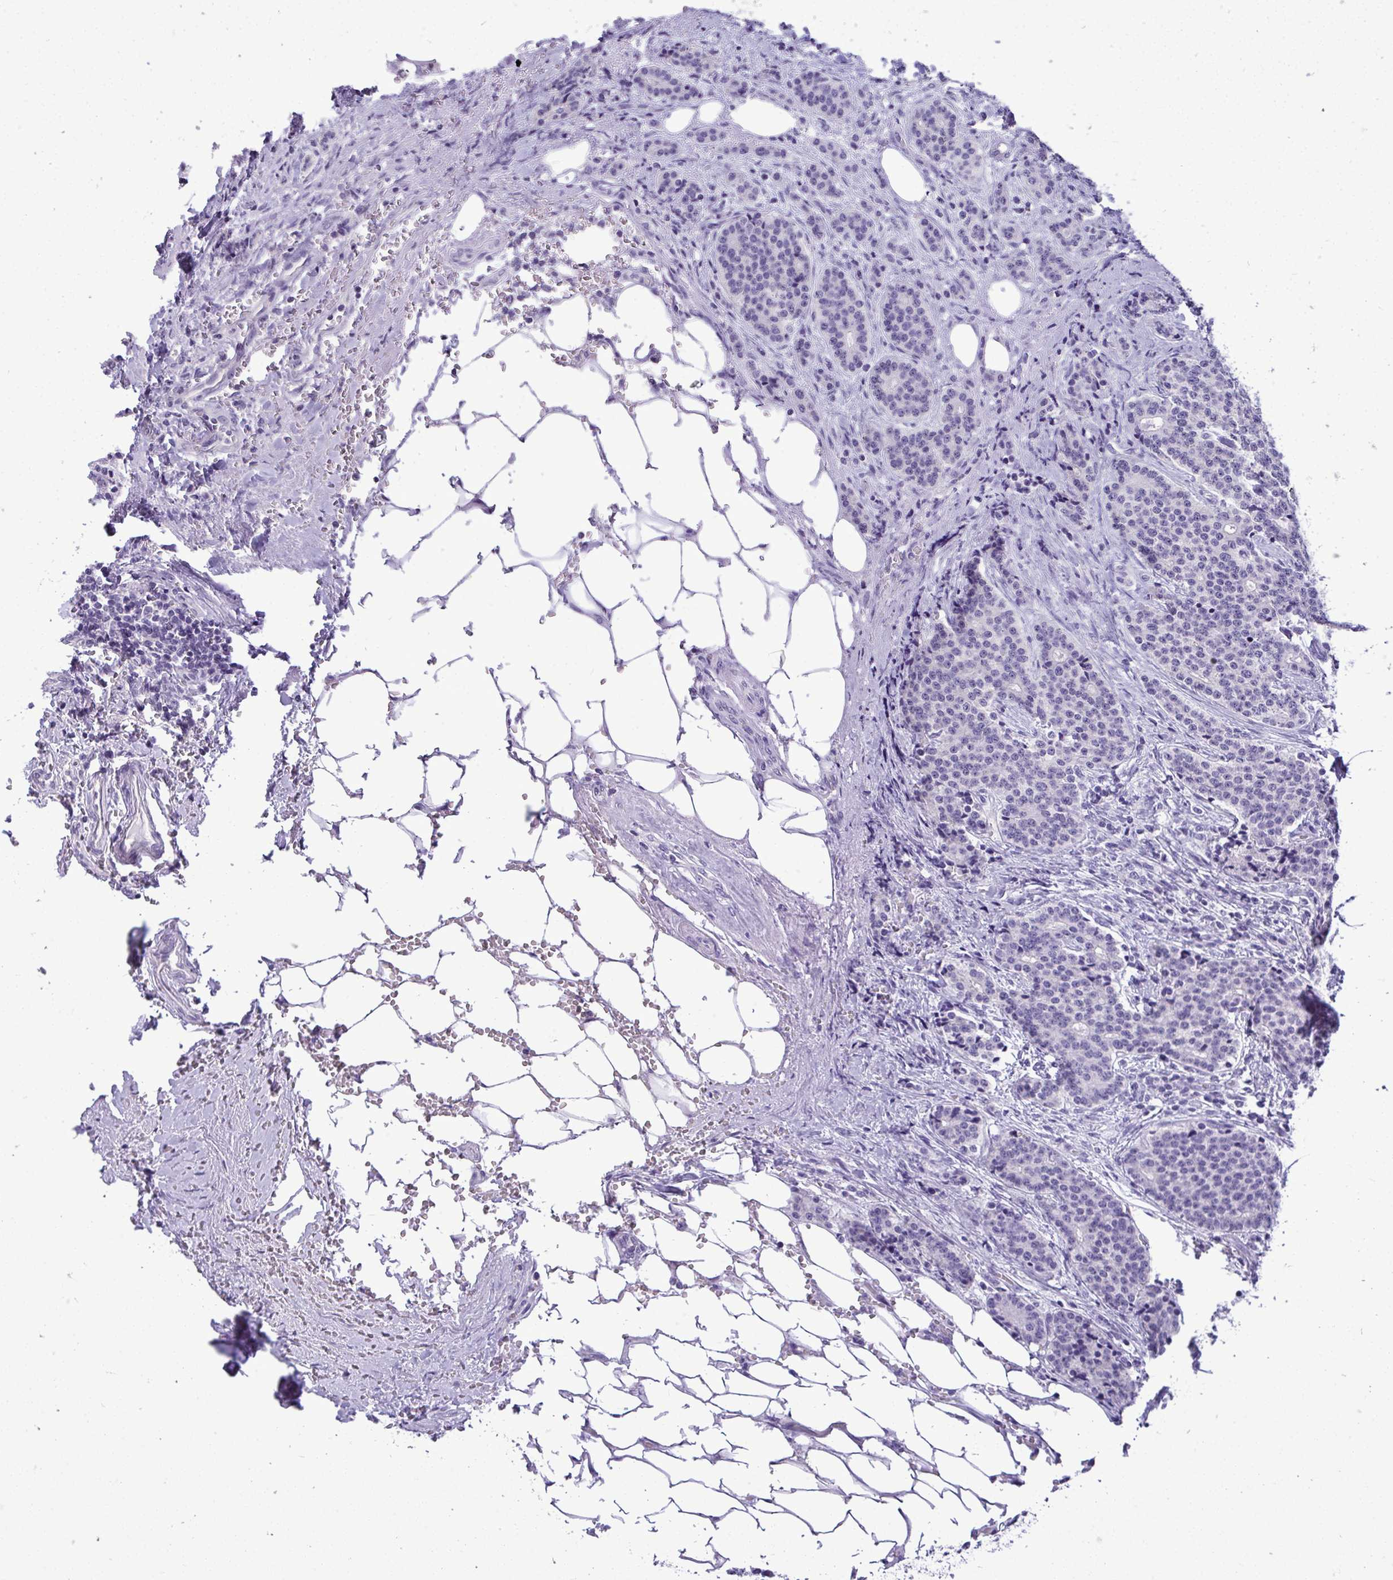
{"staining": {"intensity": "negative", "quantity": "none", "location": "none"}, "tissue": "carcinoid", "cell_type": "Tumor cells", "image_type": "cancer", "snomed": [{"axis": "morphology", "description": "Carcinoid, malignant, NOS"}, {"axis": "topography", "description": "Small intestine"}], "caption": "Immunohistochemistry histopathology image of neoplastic tissue: carcinoid (malignant) stained with DAB displays no significant protein staining in tumor cells.", "gene": "PRM2", "patient": {"sex": "female", "age": 73}}